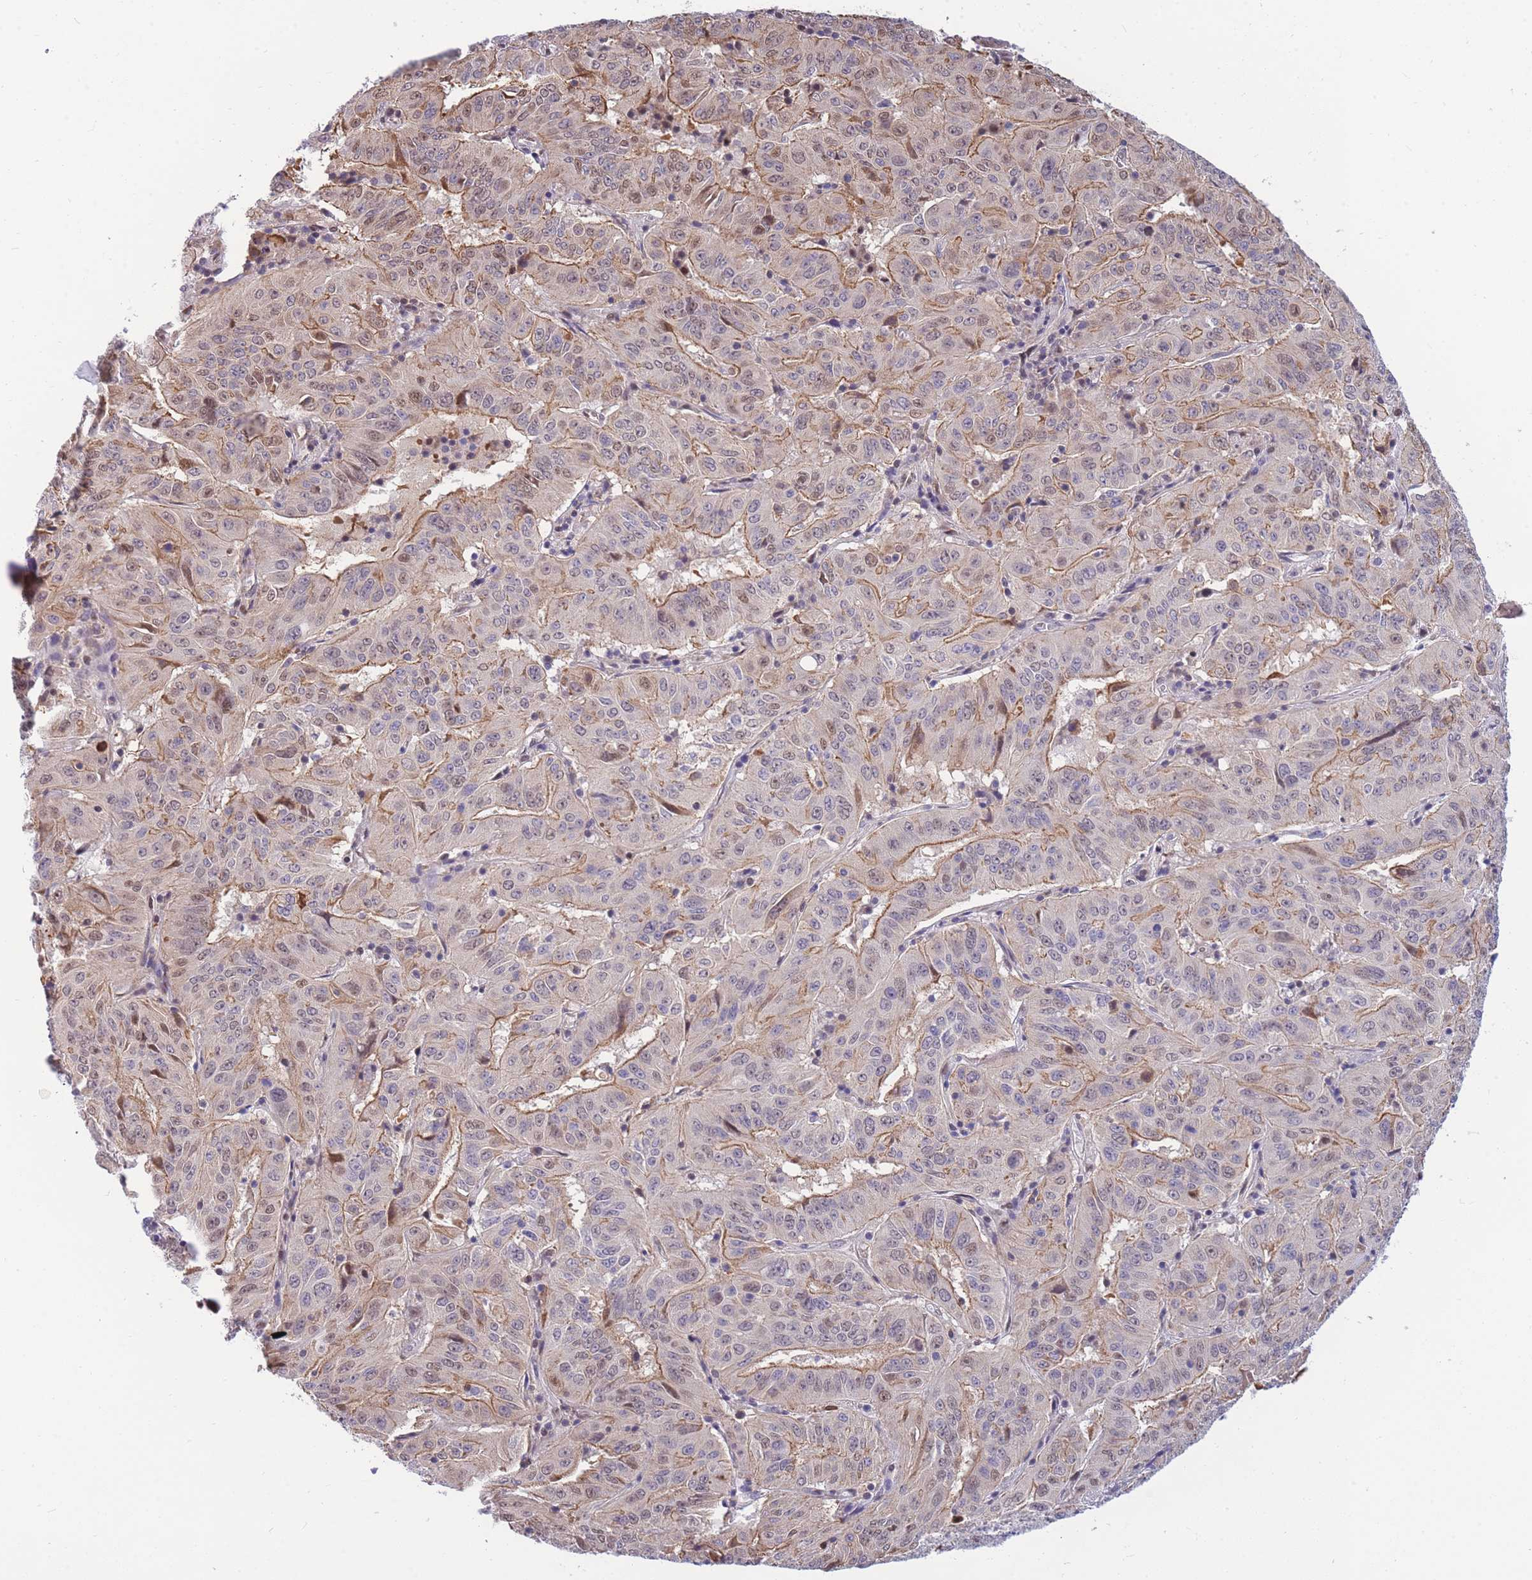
{"staining": {"intensity": "moderate", "quantity": ">75%", "location": "cytoplasmic/membranous,nuclear"}, "tissue": "pancreatic cancer", "cell_type": "Tumor cells", "image_type": "cancer", "snomed": [{"axis": "morphology", "description": "Adenocarcinoma, NOS"}, {"axis": "topography", "description": "Pancreas"}], "caption": "Human adenocarcinoma (pancreatic) stained for a protein (brown) shows moderate cytoplasmic/membranous and nuclear positive expression in about >75% of tumor cells.", "gene": "CRACD", "patient": {"sex": "male", "age": 63}}